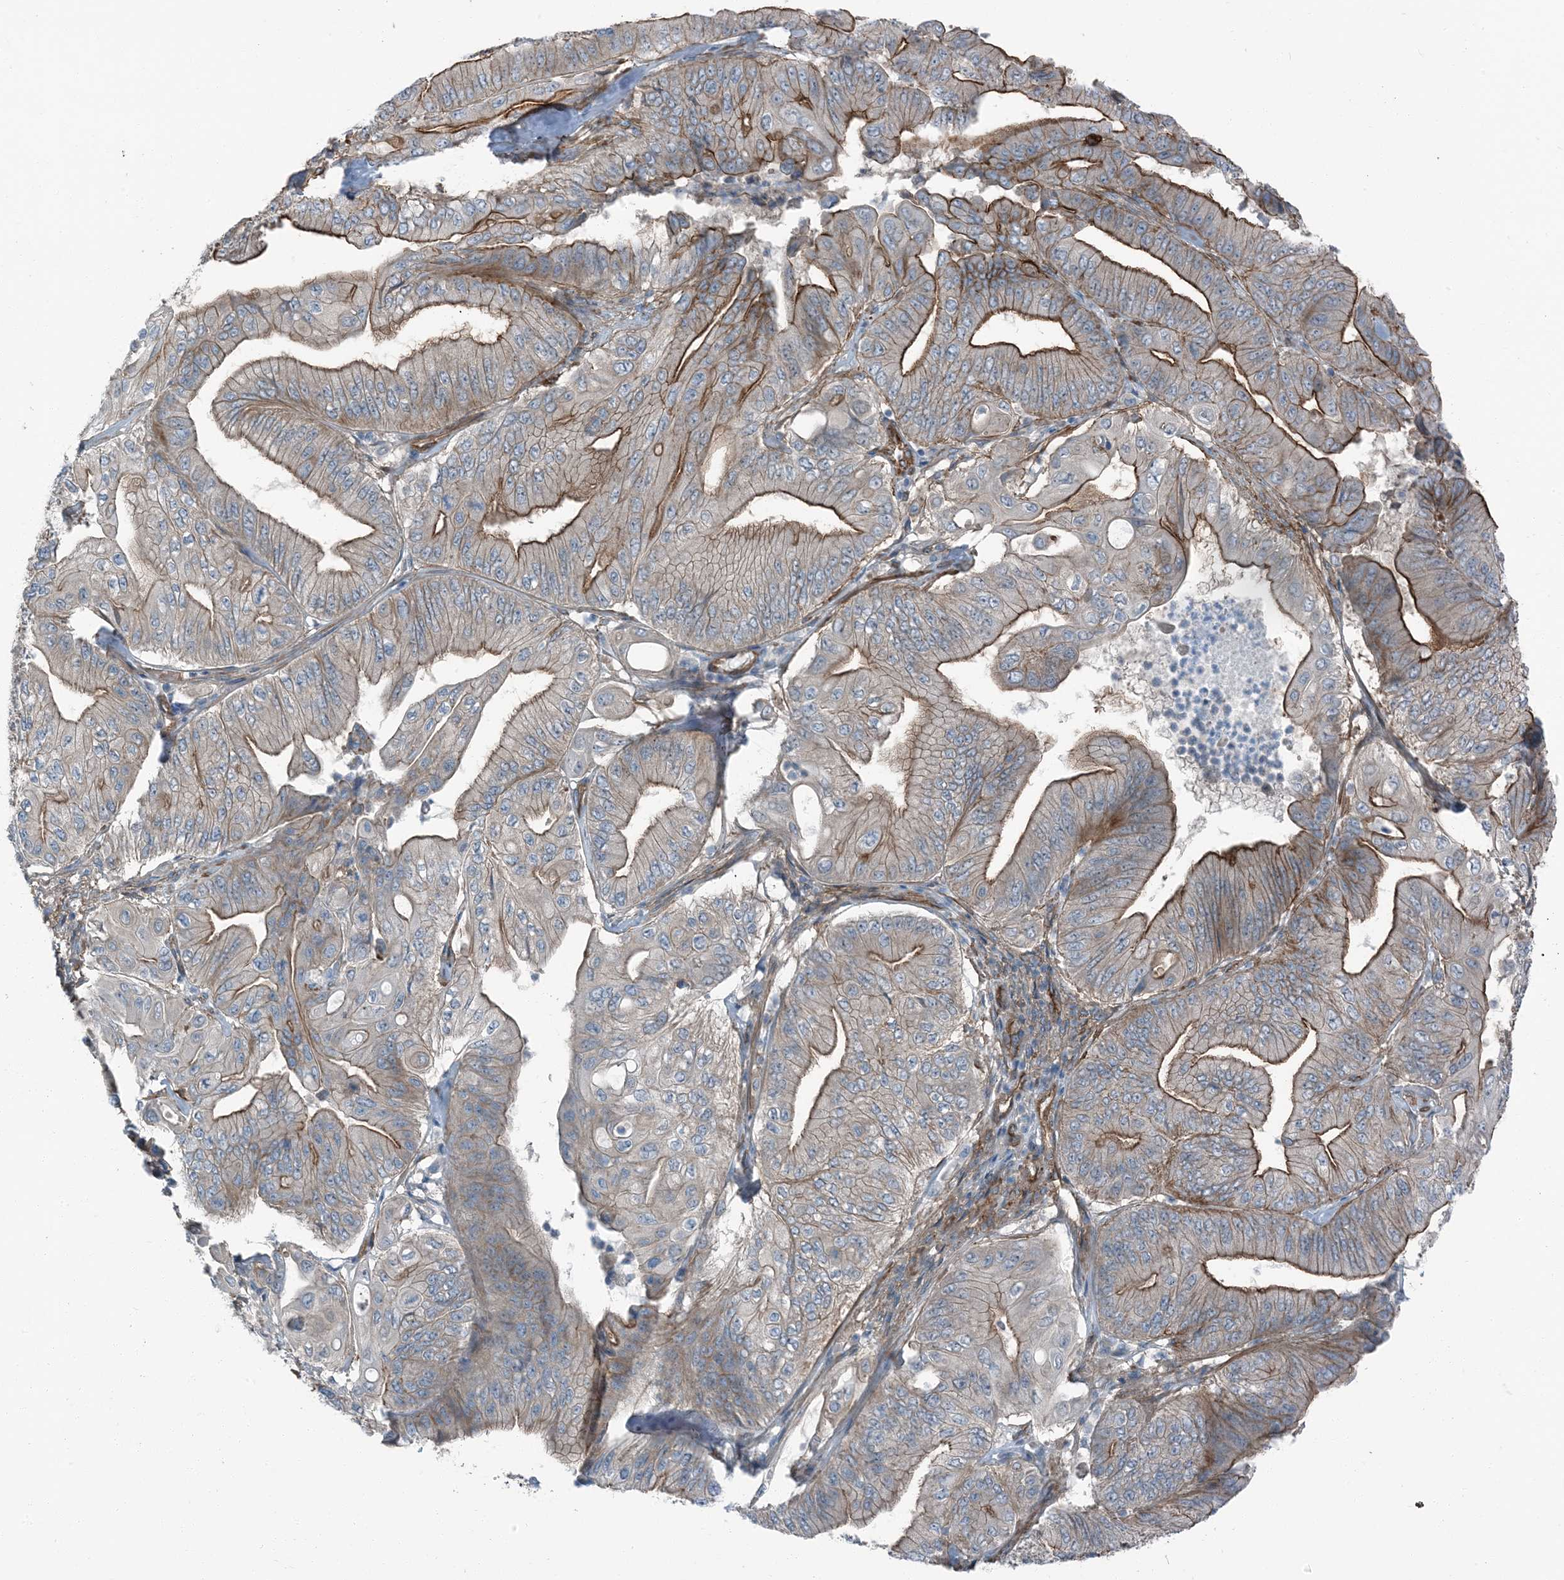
{"staining": {"intensity": "moderate", "quantity": "25%-75%", "location": "cytoplasmic/membranous"}, "tissue": "pancreatic cancer", "cell_type": "Tumor cells", "image_type": "cancer", "snomed": [{"axis": "morphology", "description": "Adenocarcinoma, NOS"}, {"axis": "topography", "description": "Pancreas"}], "caption": "This image displays immunohistochemistry staining of pancreatic cancer, with medium moderate cytoplasmic/membranous positivity in about 25%-75% of tumor cells.", "gene": "ZFP90", "patient": {"sex": "female", "age": 77}}